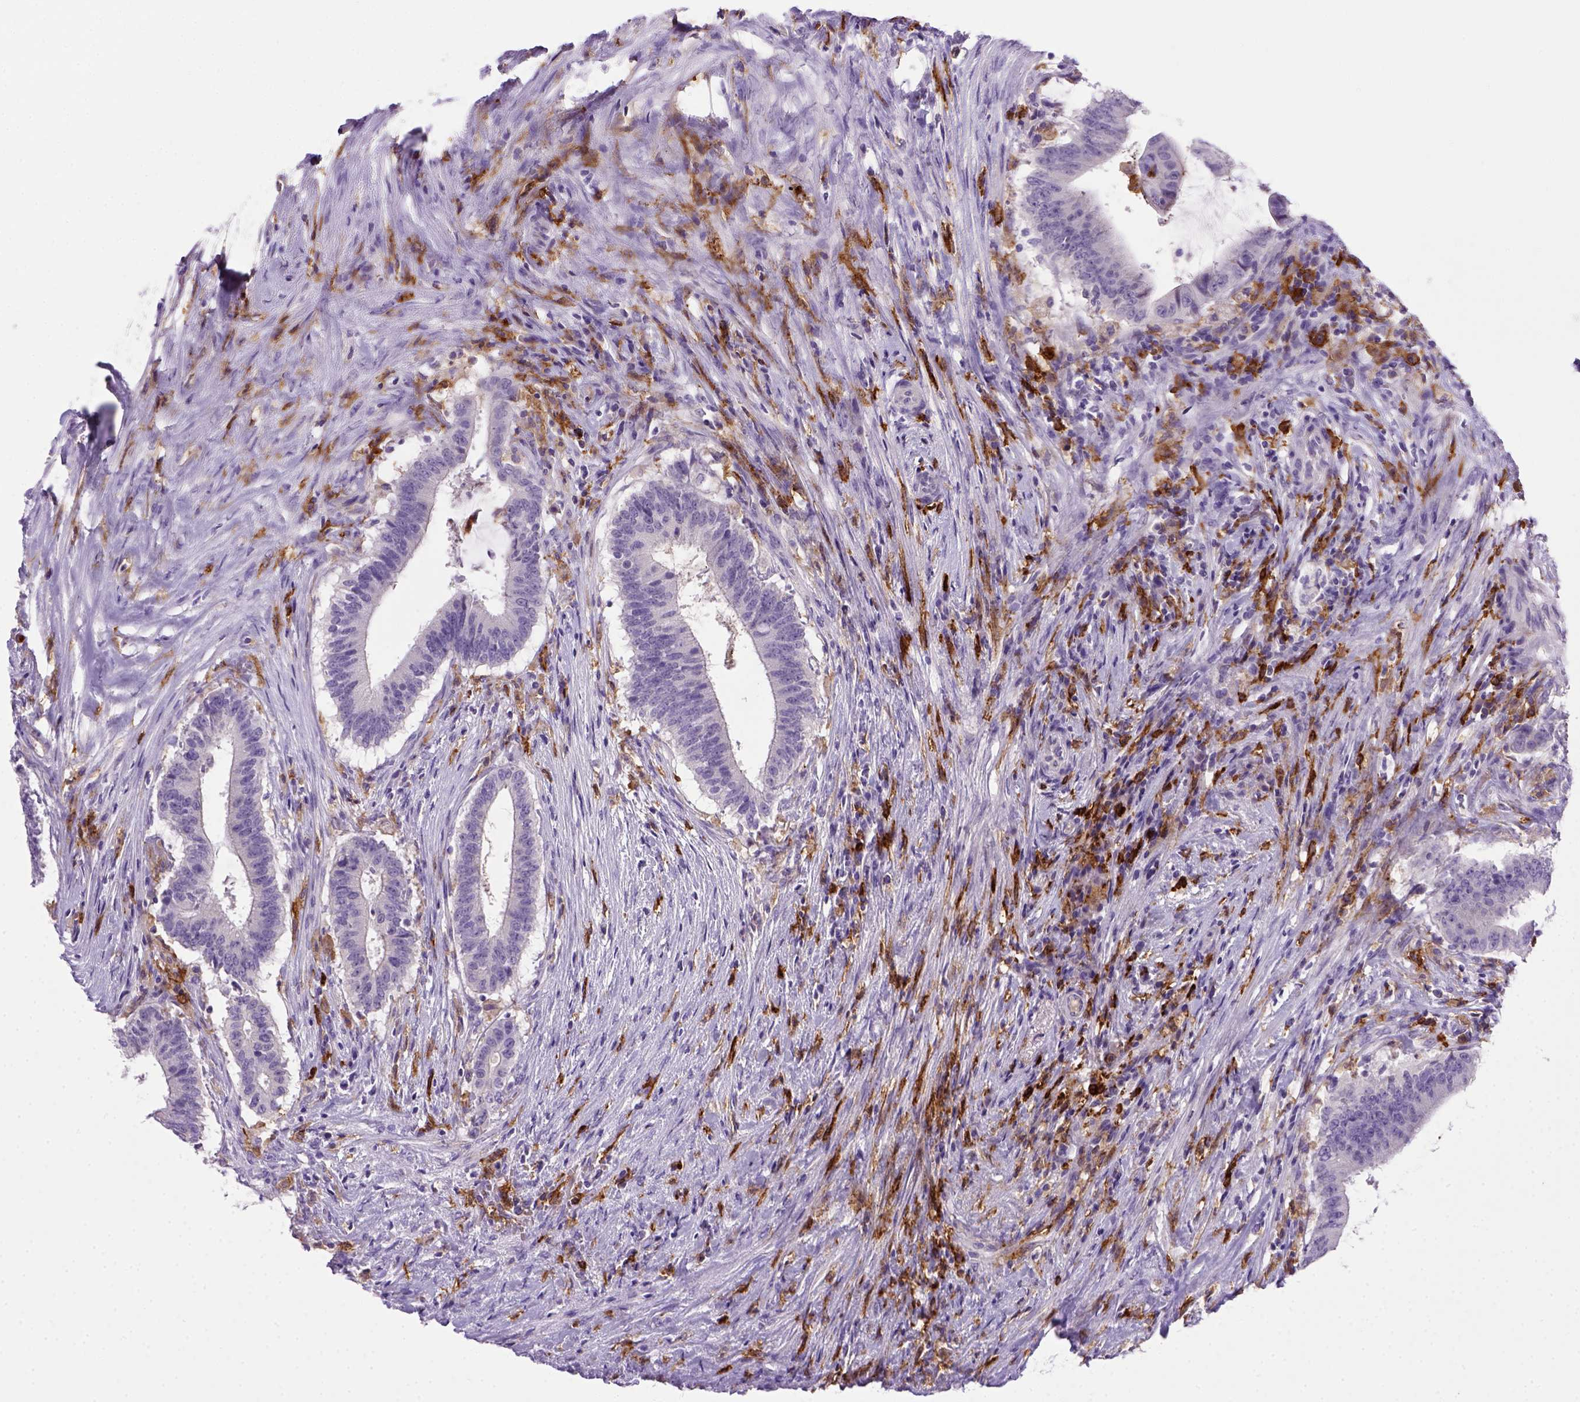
{"staining": {"intensity": "negative", "quantity": "none", "location": "none"}, "tissue": "colorectal cancer", "cell_type": "Tumor cells", "image_type": "cancer", "snomed": [{"axis": "morphology", "description": "Adenocarcinoma, NOS"}, {"axis": "topography", "description": "Colon"}], "caption": "Colorectal cancer (adenocarcinoma) was stained to show a protein in brown. There is no significant positivity in tumor cells.", "gene": "CD14", "patient": {"sex": "female", "age": 43}}